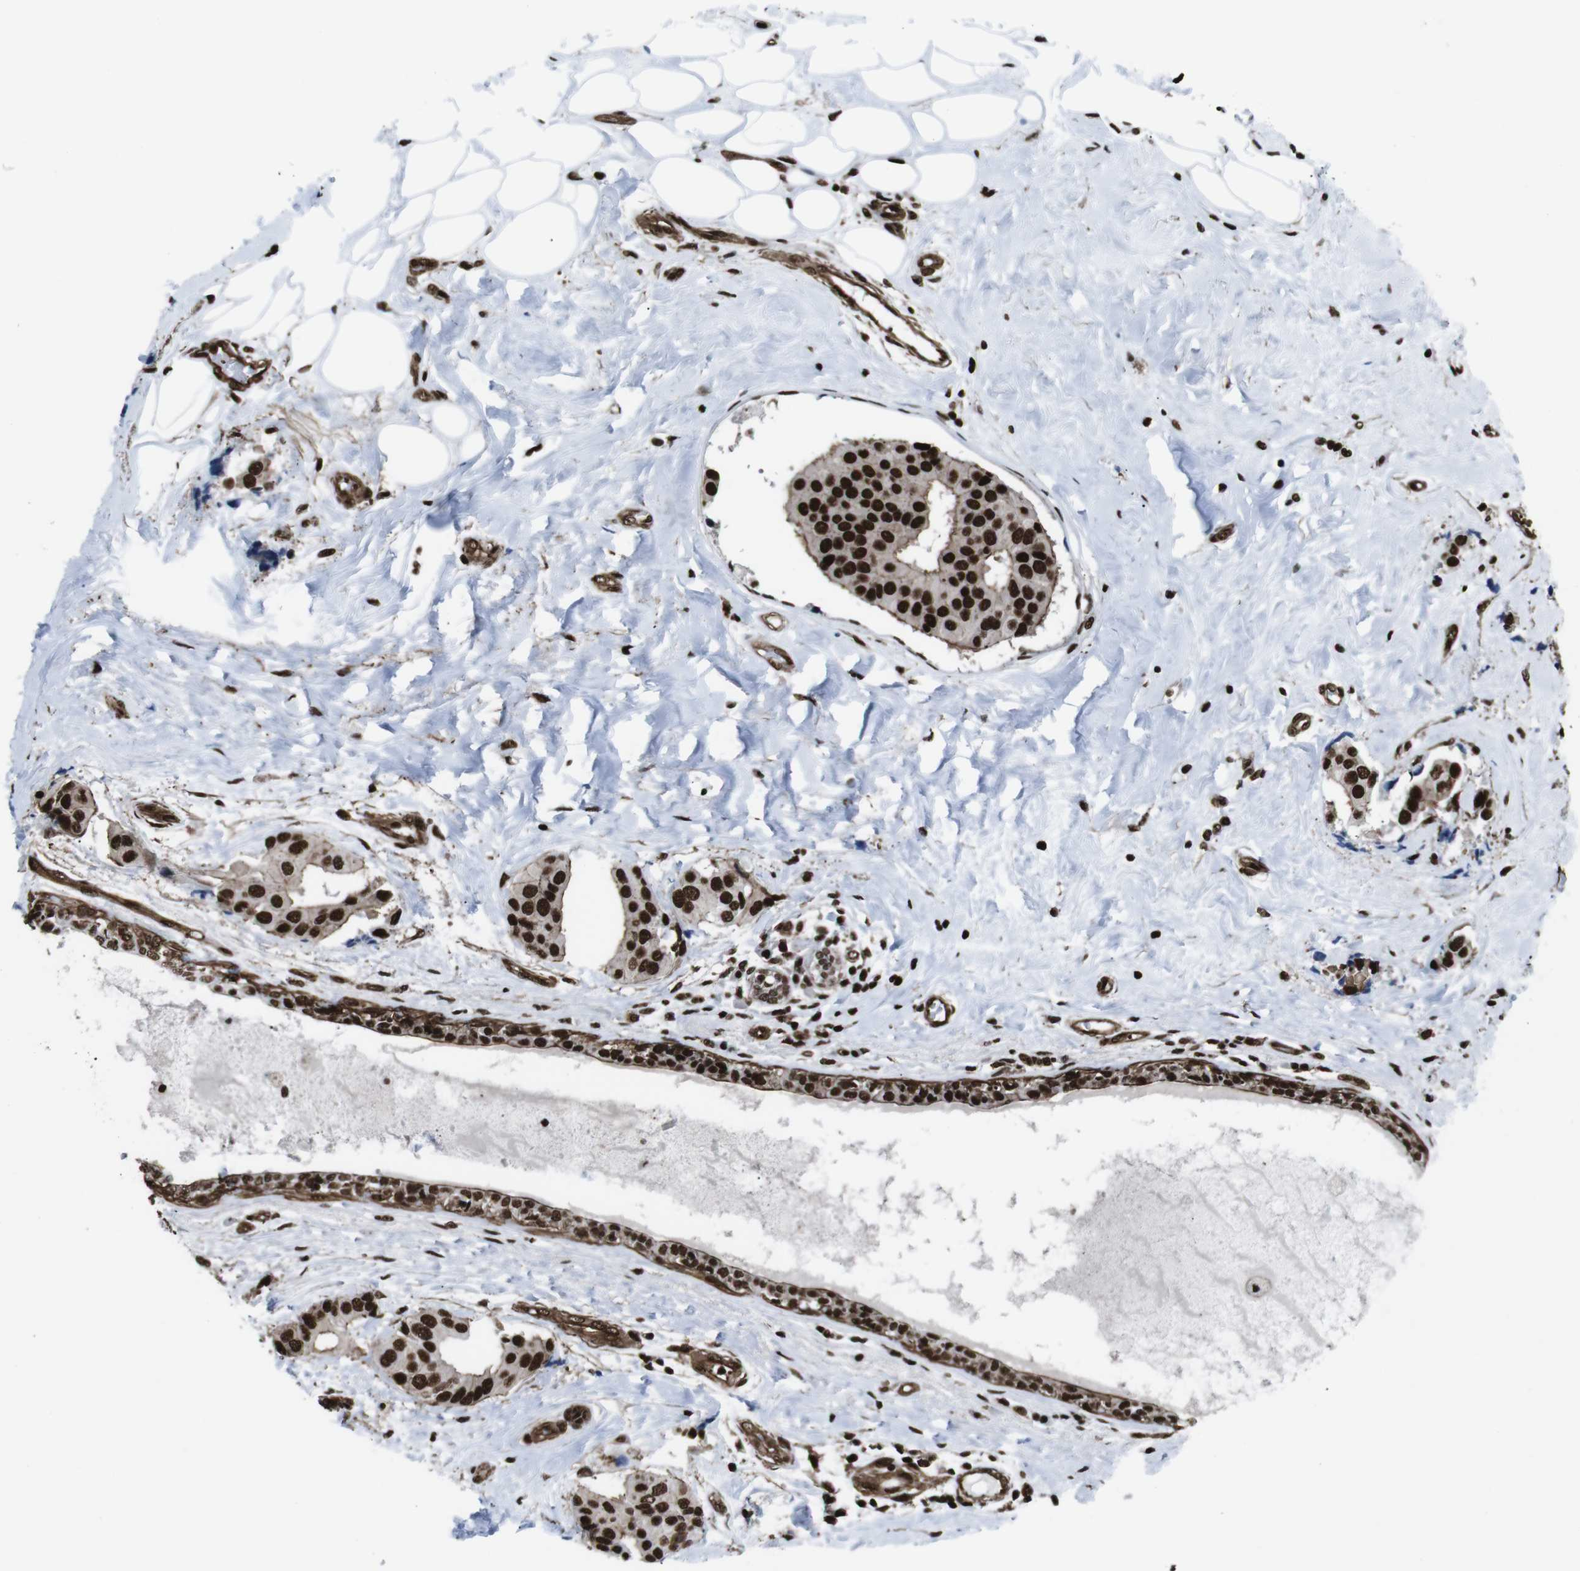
{"staining": {"intensity": "strong", "quantity": ">75%", "location": "cytoplasmic/membranous,nuclear"}, "tissue": "breast cancer", "cell_type": "Tumor cells", "image_type": "cancer", "snomed": [{"axis": "morphology", "description": "Normal tissue, NOS"}, {"axis": "morphology", "description": "Duct carcinoma"}, {"axis": "topography", "description": "Breast"}], "caption": "A brown stain labels strong cytoplasmic/membranous and nuclear staining of a protein in breast cancer tumor cells.", "gene": "HNRNPU", "patient": {"sex": "female", "age": 39}}